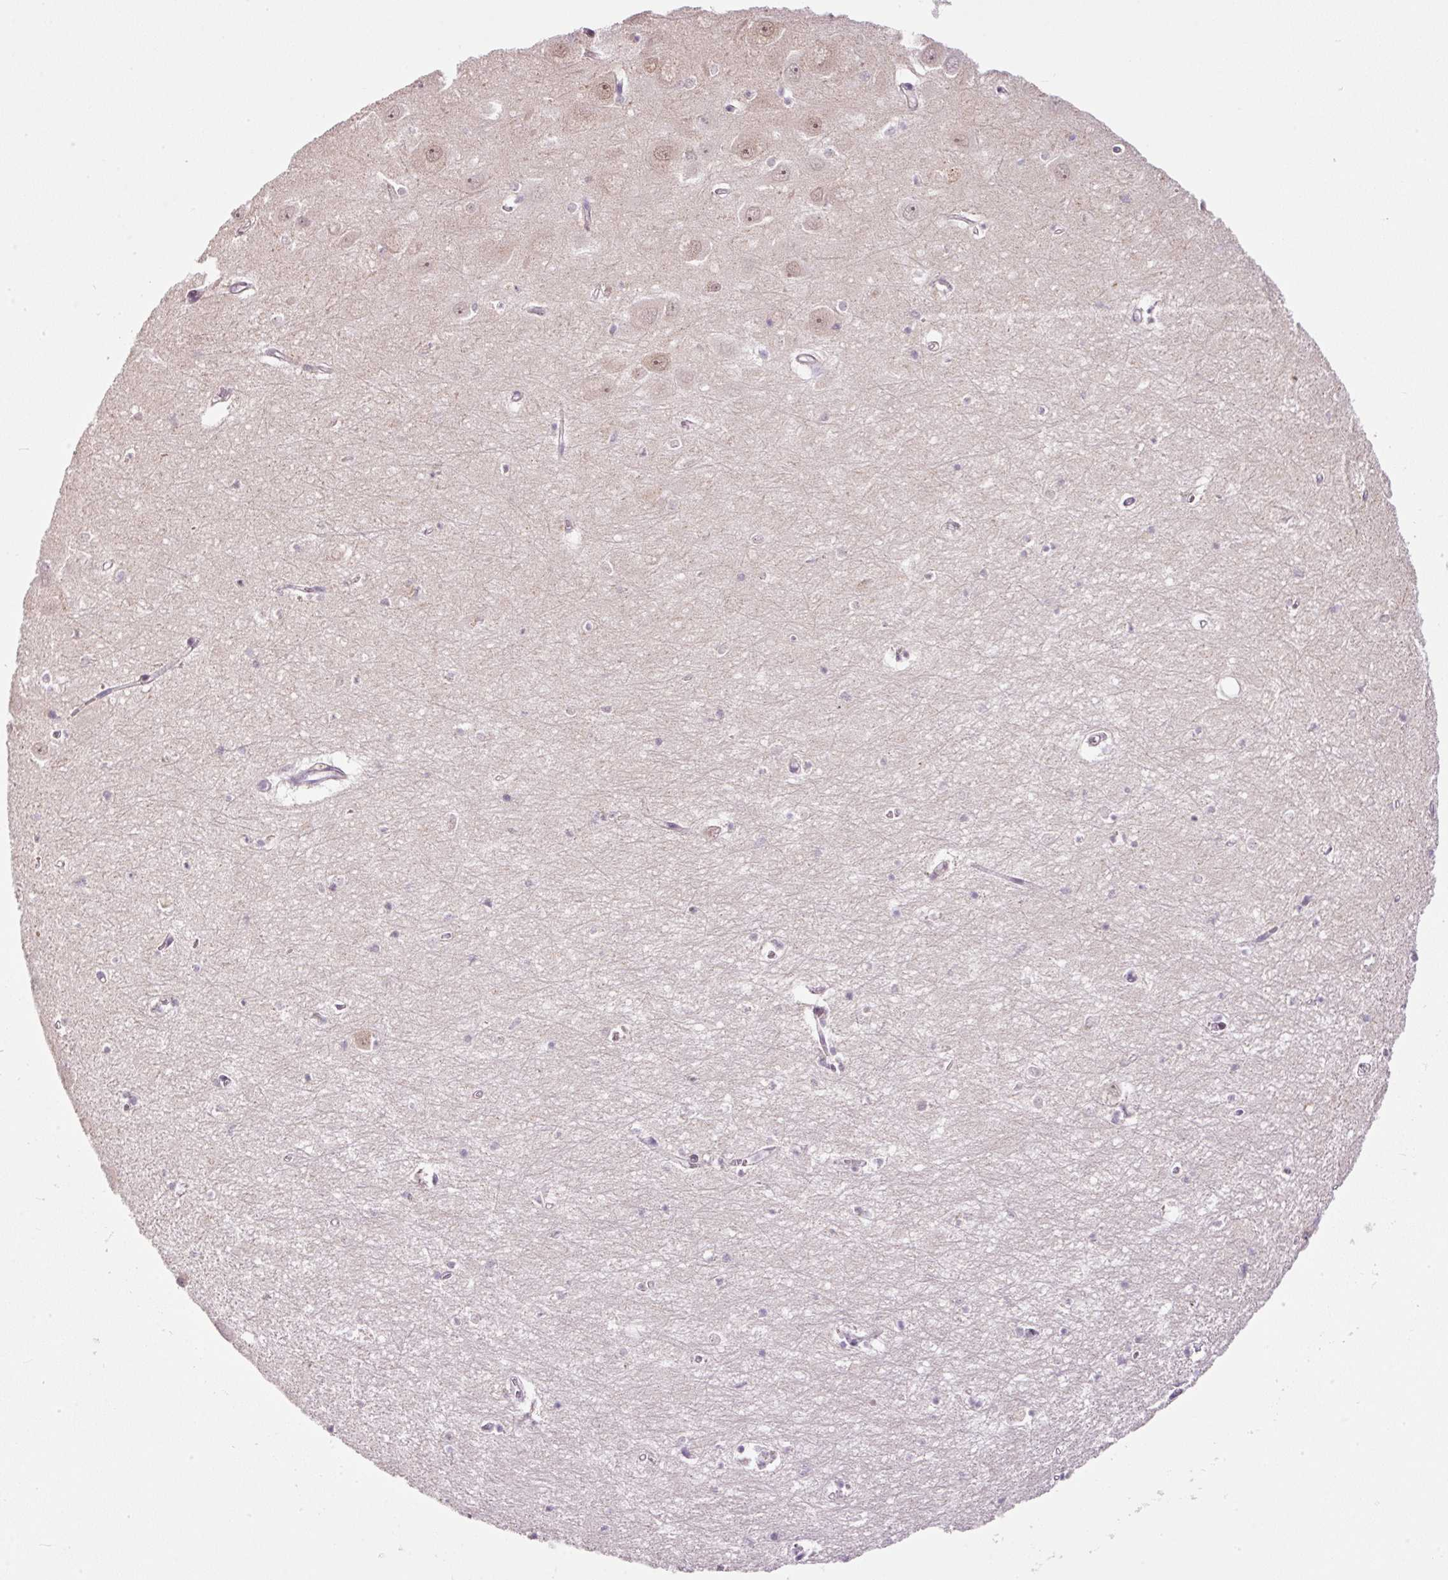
{"staining": {"intensity": "negative", "quantity": "none", "location": "none"}, "tissue": "hippocampus", "cell_type": "Glial cells", "image_type": "normal", "snomed": [{"axis": "morphology", "description": "Normal tissue, NOS"}, {"axis": "topography", "description": "Hippocampus"}], "caption": "Immunohistochemistry micrograph of unremarkable hippocampus stained for a protein (brown), which reveals no positivity in glial cells.", "gene": "KPNA2", "patient": {"sex": "female", "age": 64}}